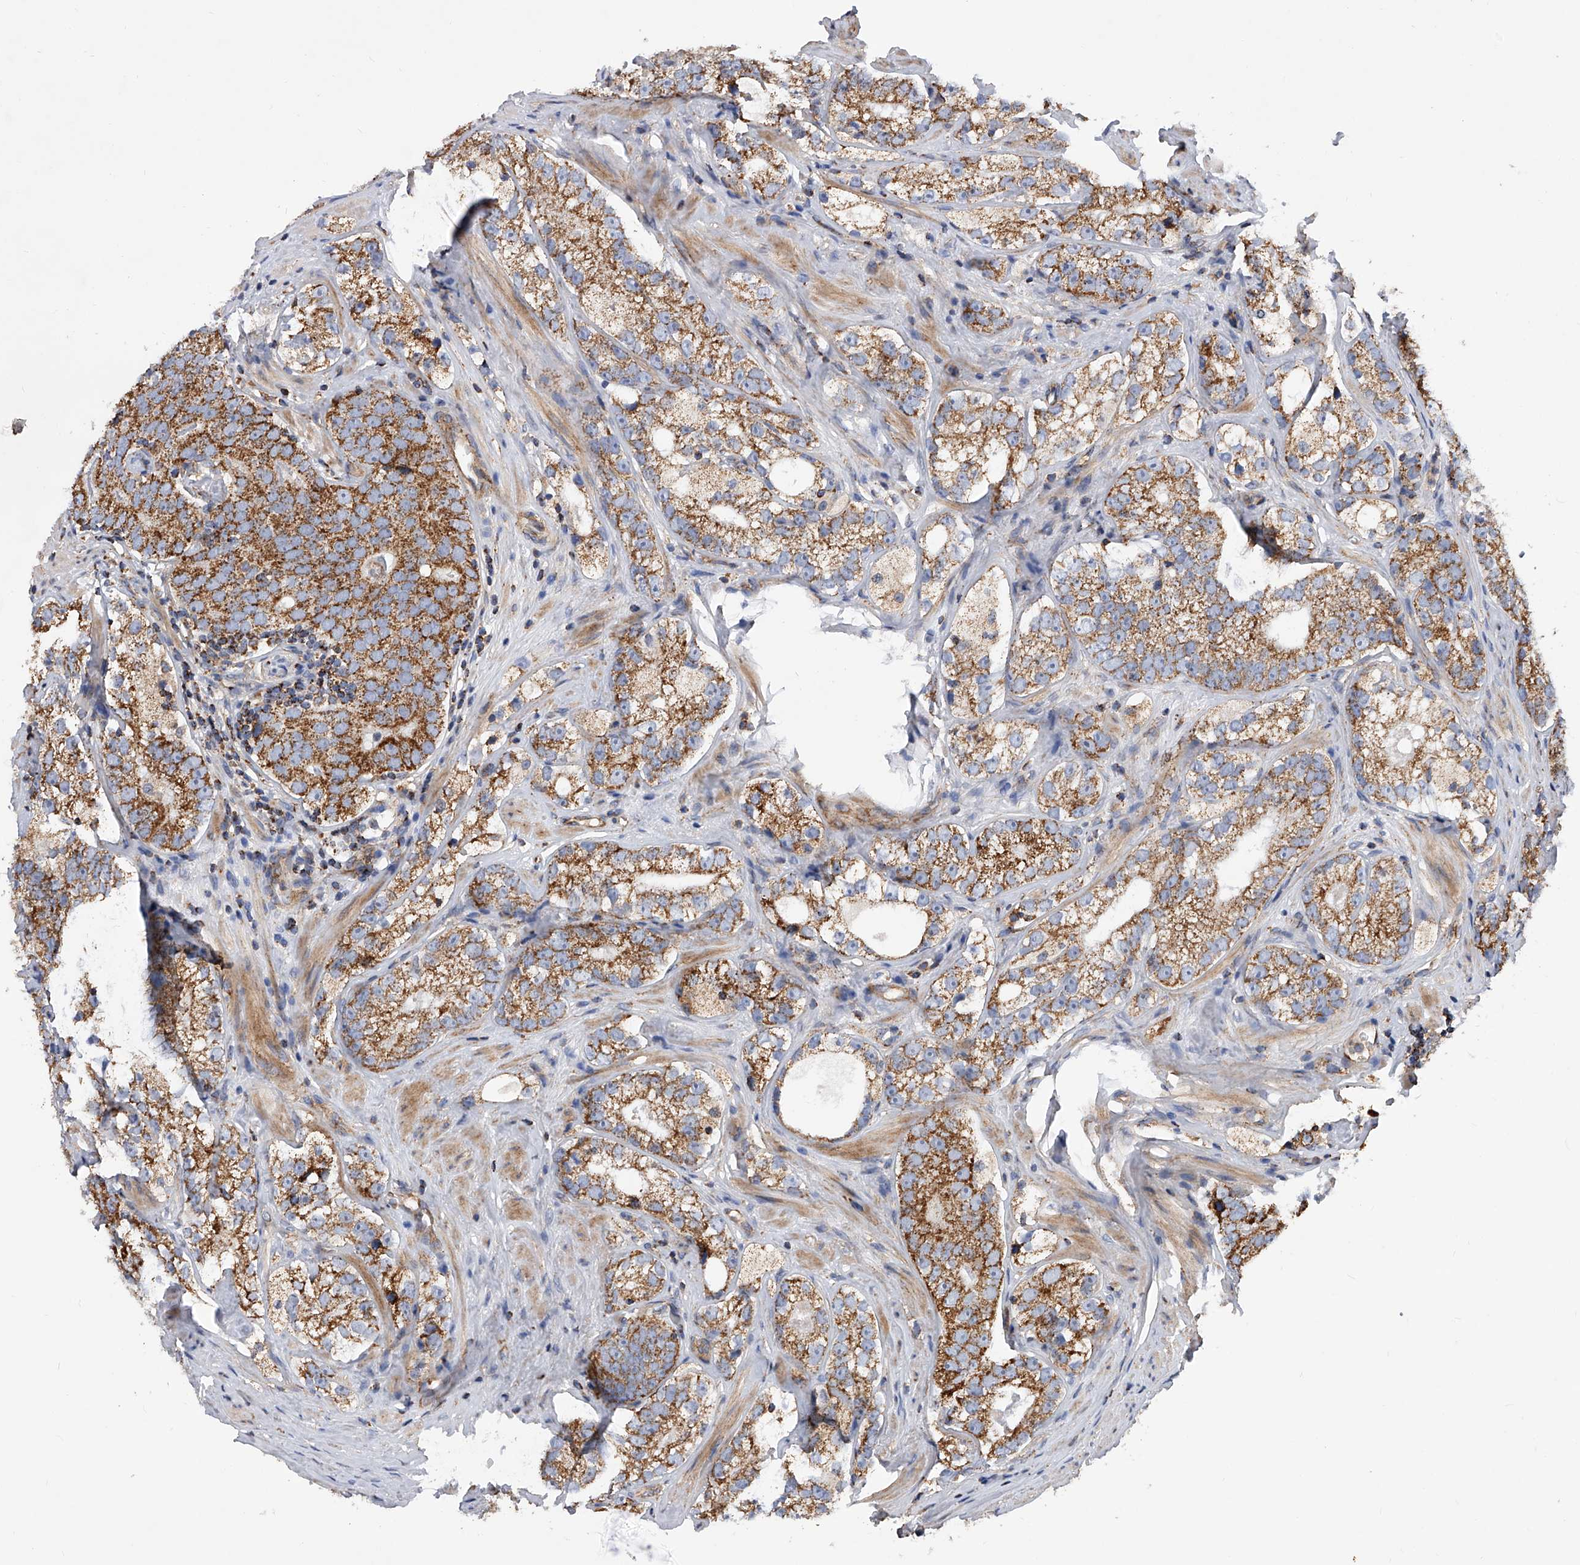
{"staining": {"intensity": "strong", "quantity": ">75%", "location": "cytoplasmic/membranous"}, "tissue": "prostate cancer", "cell_type": "Tumor cells", "image_type": "cancer", "snomed": [{"axis": "morphology", "description": "Adenocarcinoma, High grade"}, {"axis": "topography", "description": "Prostate"}], "caption": "The micrograph displays immunohistochemical staining of prostate cancer (adenocarcinoma (high-grade)). There is strong cytoplasmic/membranous staining is present in about >75% of tumor cells.", "gene": "PDSS2", "patient": {"sex": "male", "age": 56}}